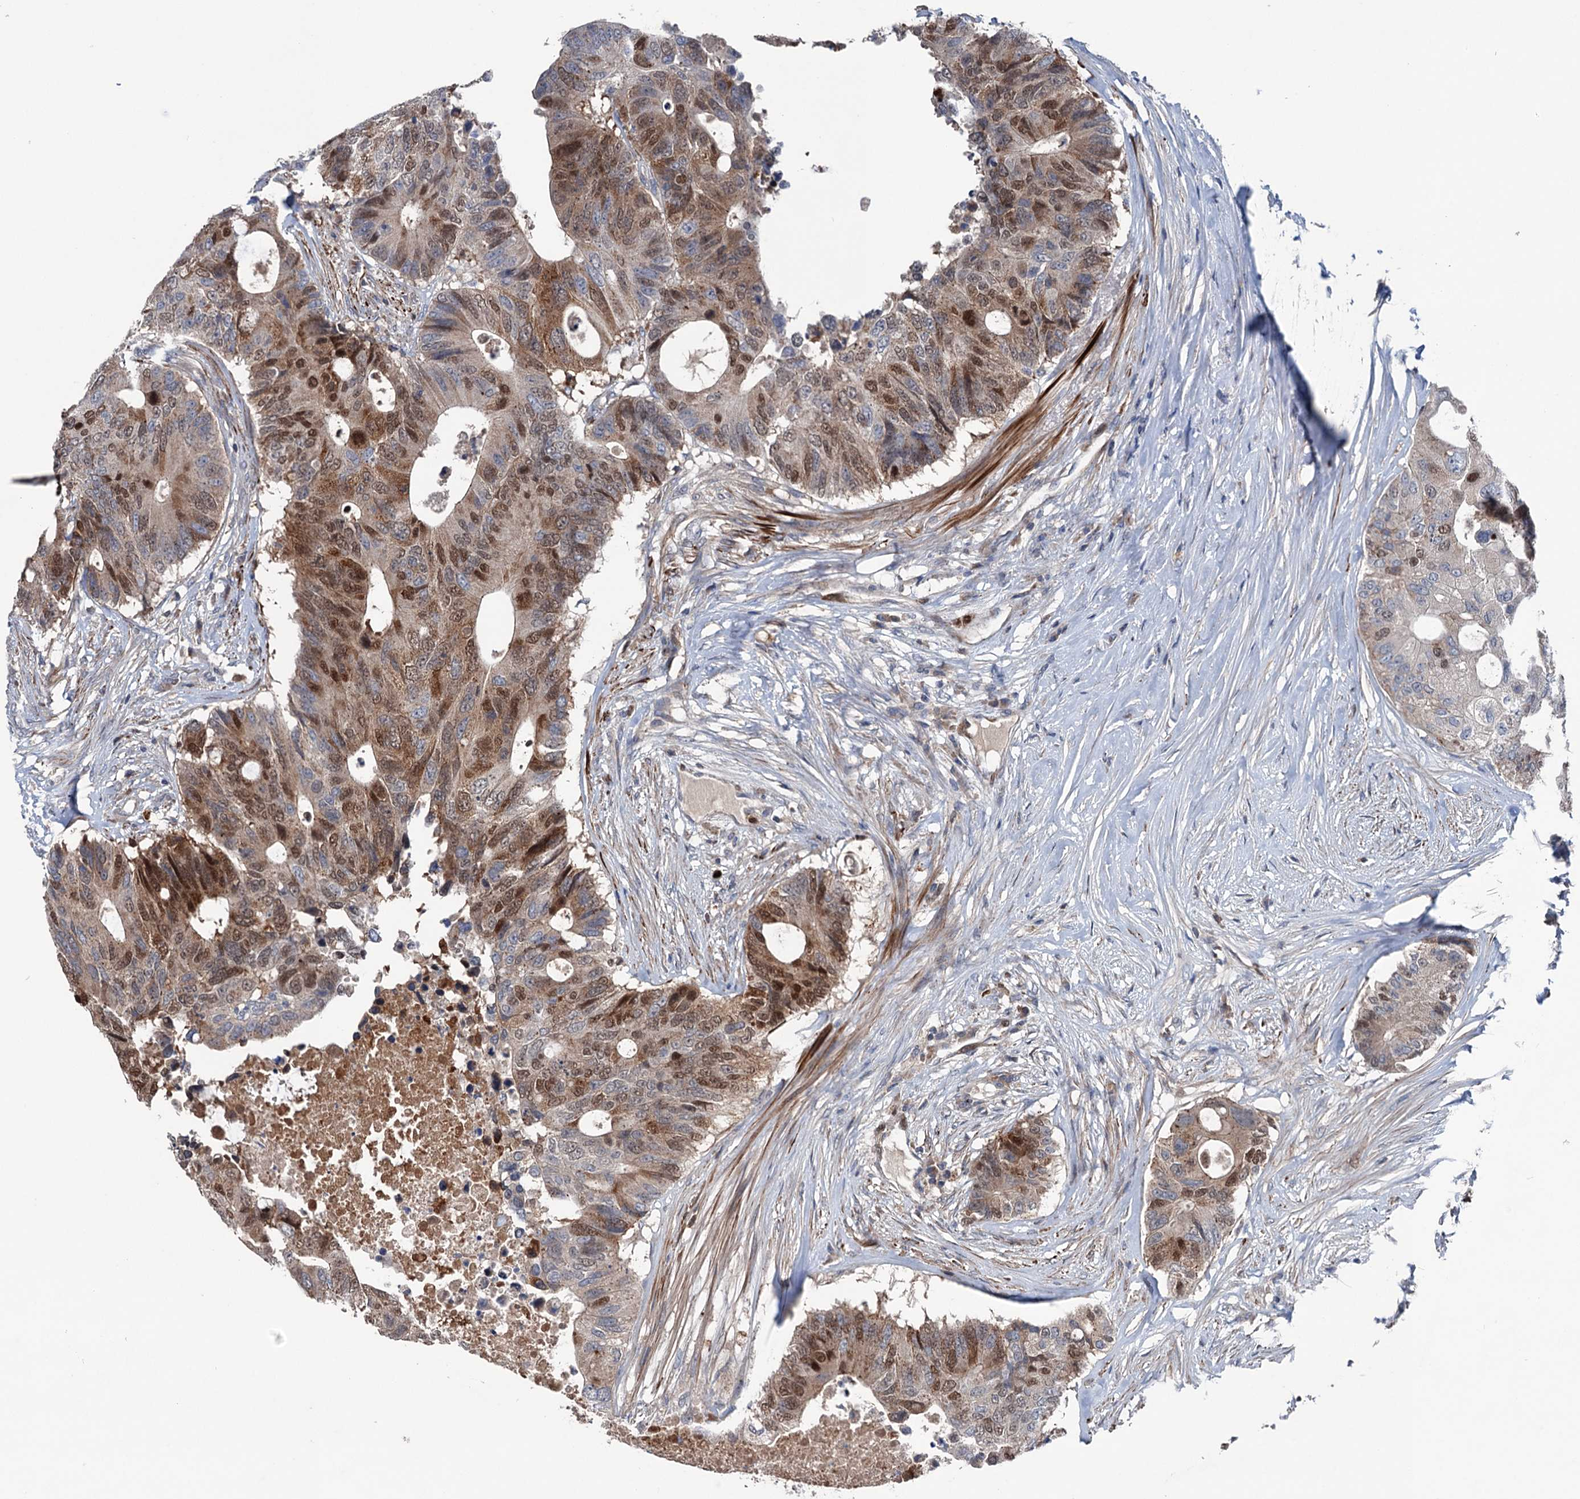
{"staining": {"intensity": "moderate", "quantity": ">75%", "location": "cytoplasmic/membranous,nuclear"}, "tissue": "colorectal cancer", "cell_type": "Tumor cells", "image_type": "cancer", "snomed": [{"axis": "morphology", "description": "Adenocarcinoma, NOS"}, {"axis": "topography", "description": "Colon"}], "caption": "Immunohistochemical staining of human colorectal adenocarcinoma shows moderate cytoplasmic/membranous and nuclear protein staining in about >75% of tumor cells.", "gene": "NCAPD2", "patient": {"sex": "male", "age": 71}}